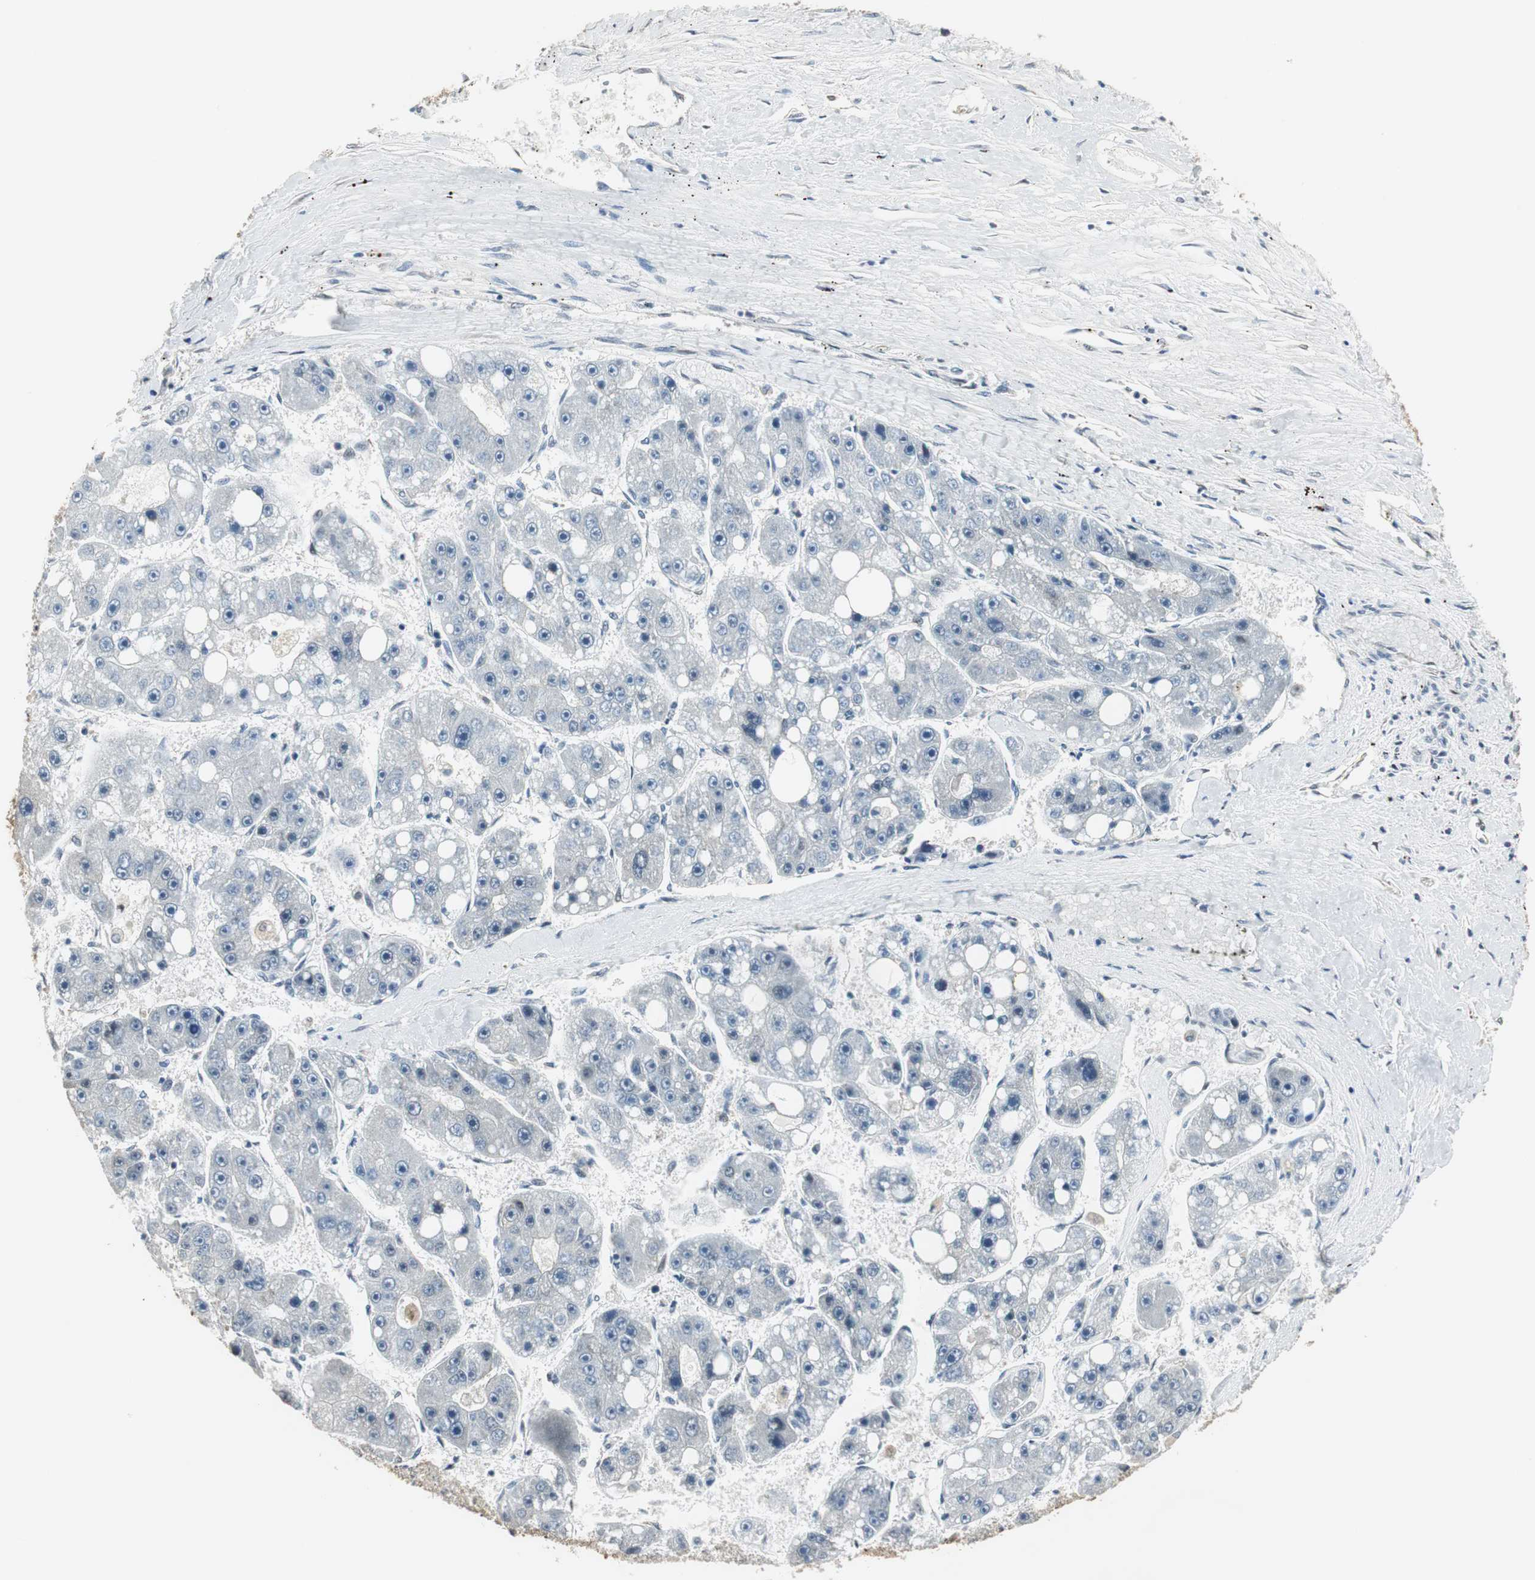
{"staining": {"intensity": "negative", "quantity": "none", "location": "none"}, "tissue": "liver cancer", "cell_type": "Tumor cells", "image_type": "cancer", "snomed": [{"axis": "morphology", "description": "Carcinoma, Hepatocellular, NOS"}, {"axis": "topography", "description": "Liver"}], "caption": "Histopathology image shows no significant protein expression in tumor cells of liver hepatocellular carcinoma.", "gene": "CCT5", "patient": {"sex": "female", "age": 61}}